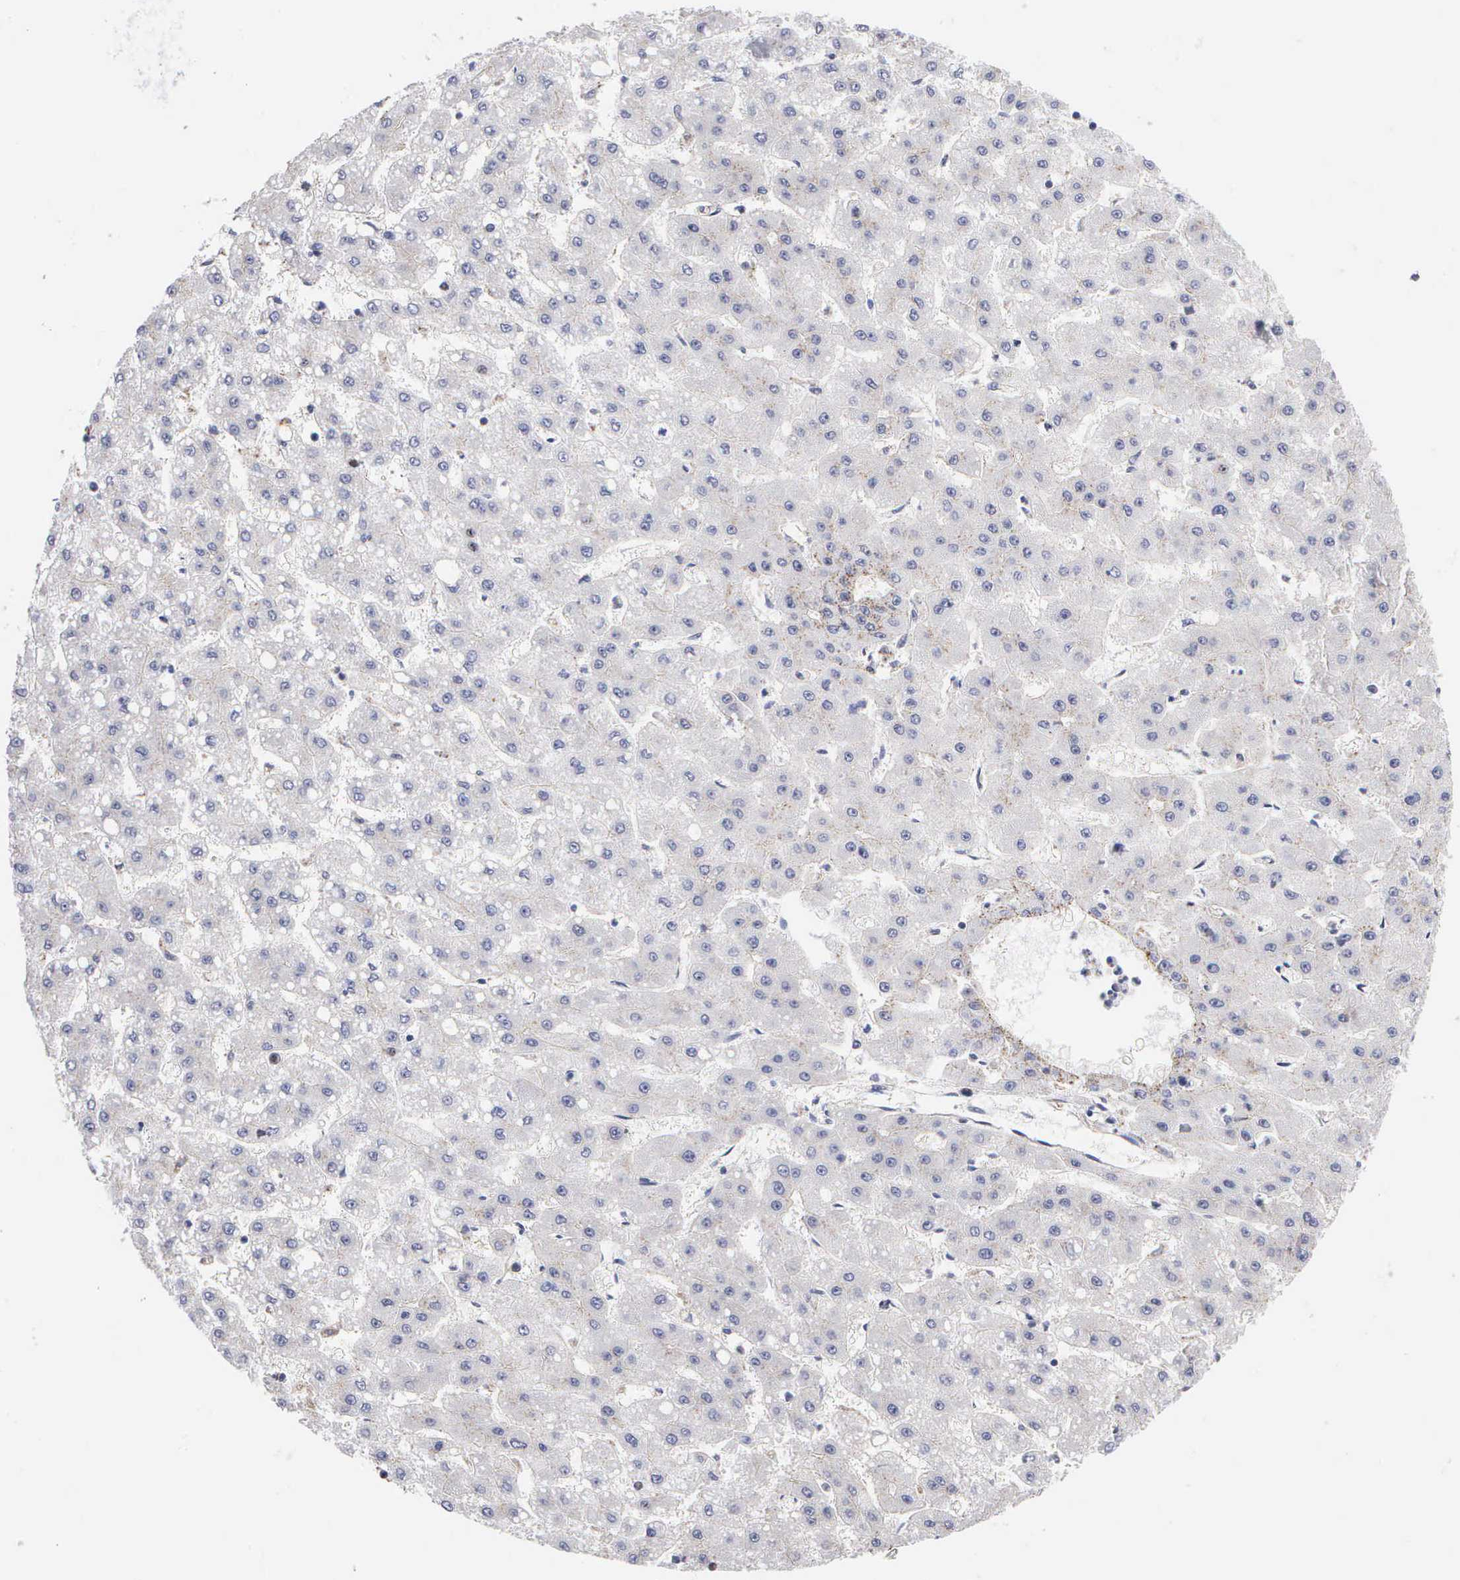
{"staining": {"intensity": "negative", "quantity": "none", "location": "none"}, "tissue": "liver cancer", "cell_type": "Tumor cells", "image_type": "cancer", "snomed": [{"axis": "morphology", "description": "Carcinoma, Hepatocellular, NOS"}, {"axis": "topography", "description": "Liver"}], "caption": "A high-resolution micrograph shows IHC staining of liver cancer, which displays no significant staining in tumor cells.", "gene": "KDM6A", "patient": {"sex": "female", "age": 52}}